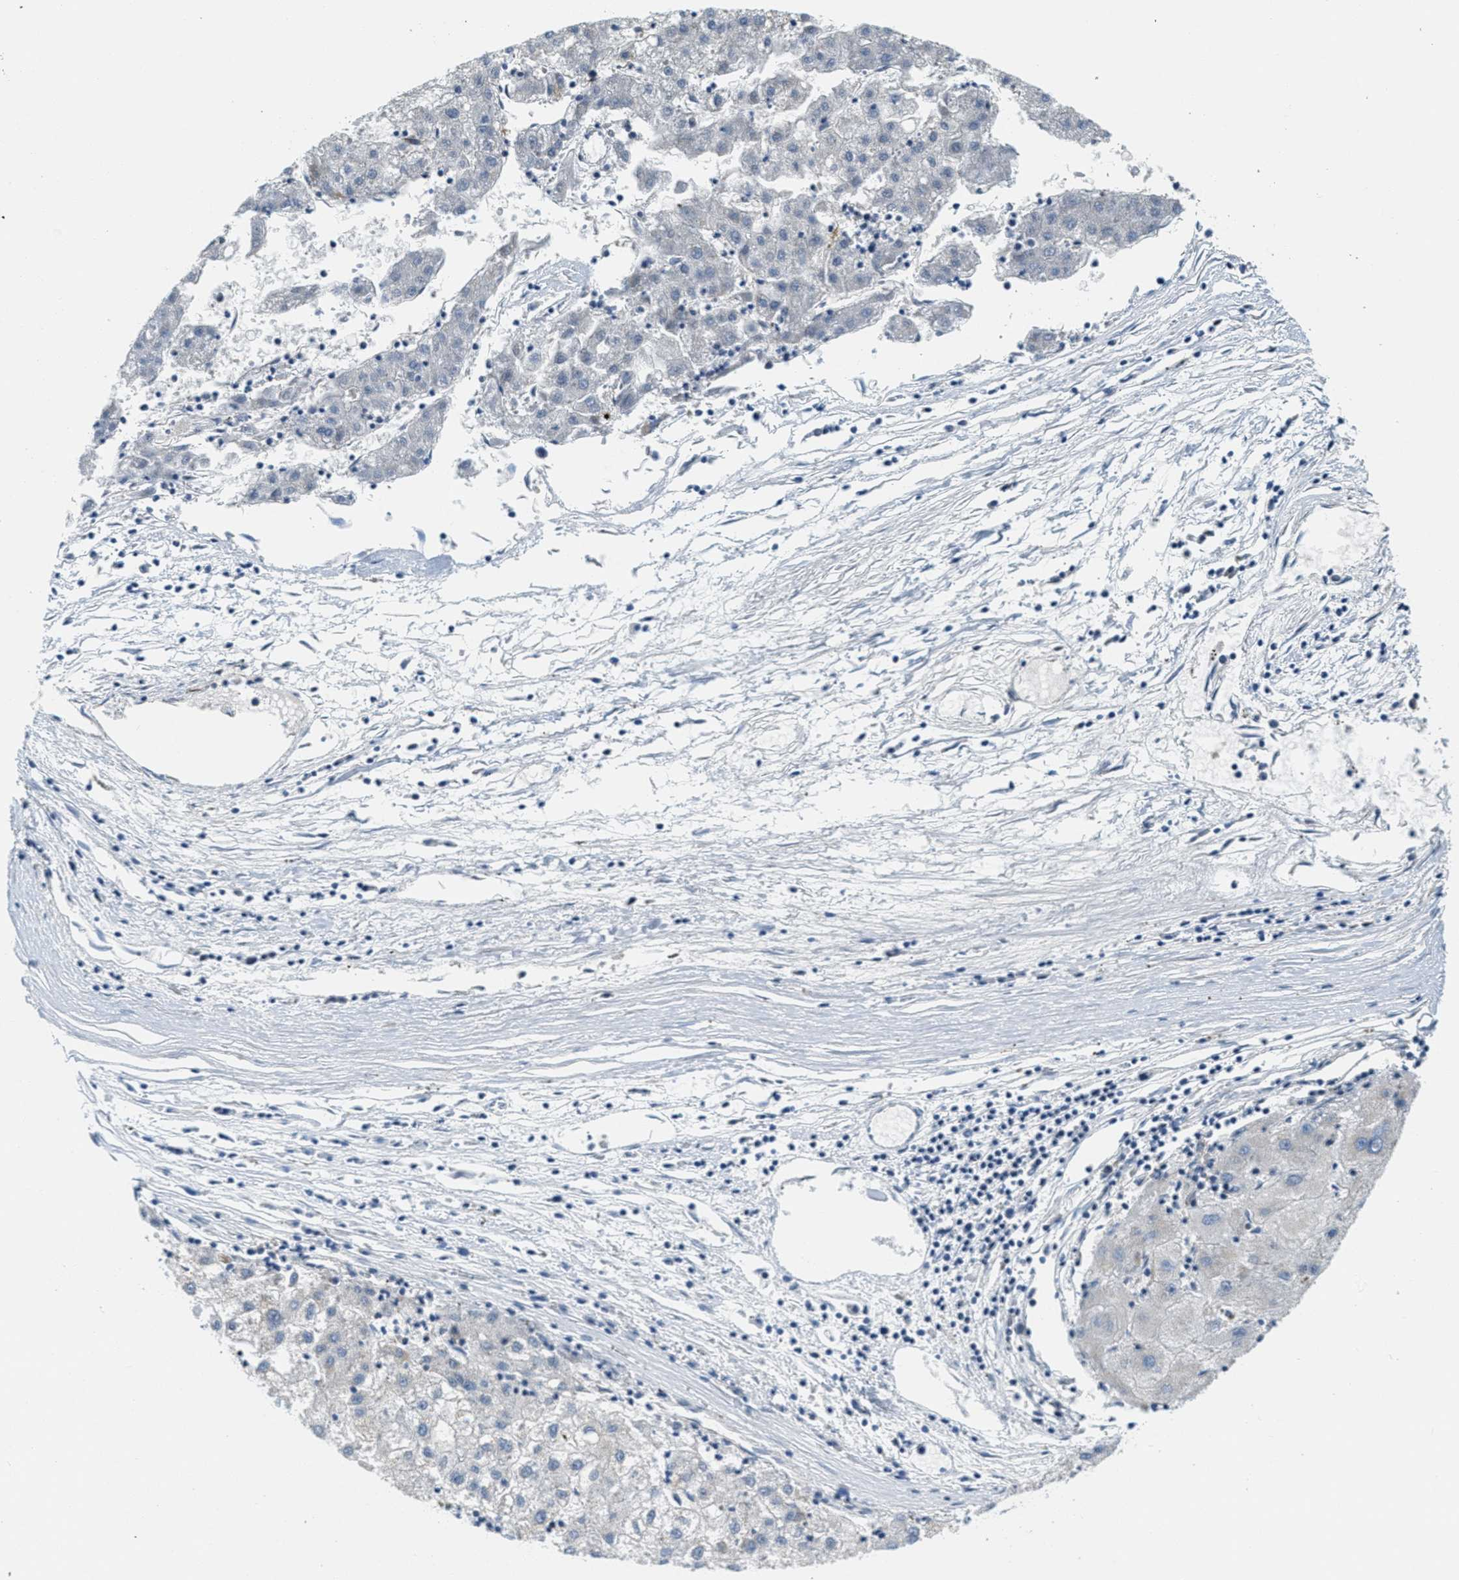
{"staining": {"intensity": "negative", "quantity": "none", "location": "none"}, "tissue": "liver cancer", "cell_type": "Tumor cells", "image_type": "cancer", "snomed": [{"axis": "morphology", "description": "Carcinoma, Hepatocellular, NOS"}, {"axis": "topography", "description": "Liver"}], "caption": "Liver hepatocellular carcinoma stained for a protein using IHC displays no expression tumor cells.", "gene": "CA4", "patient": {"sex": "male", "age": 72}}